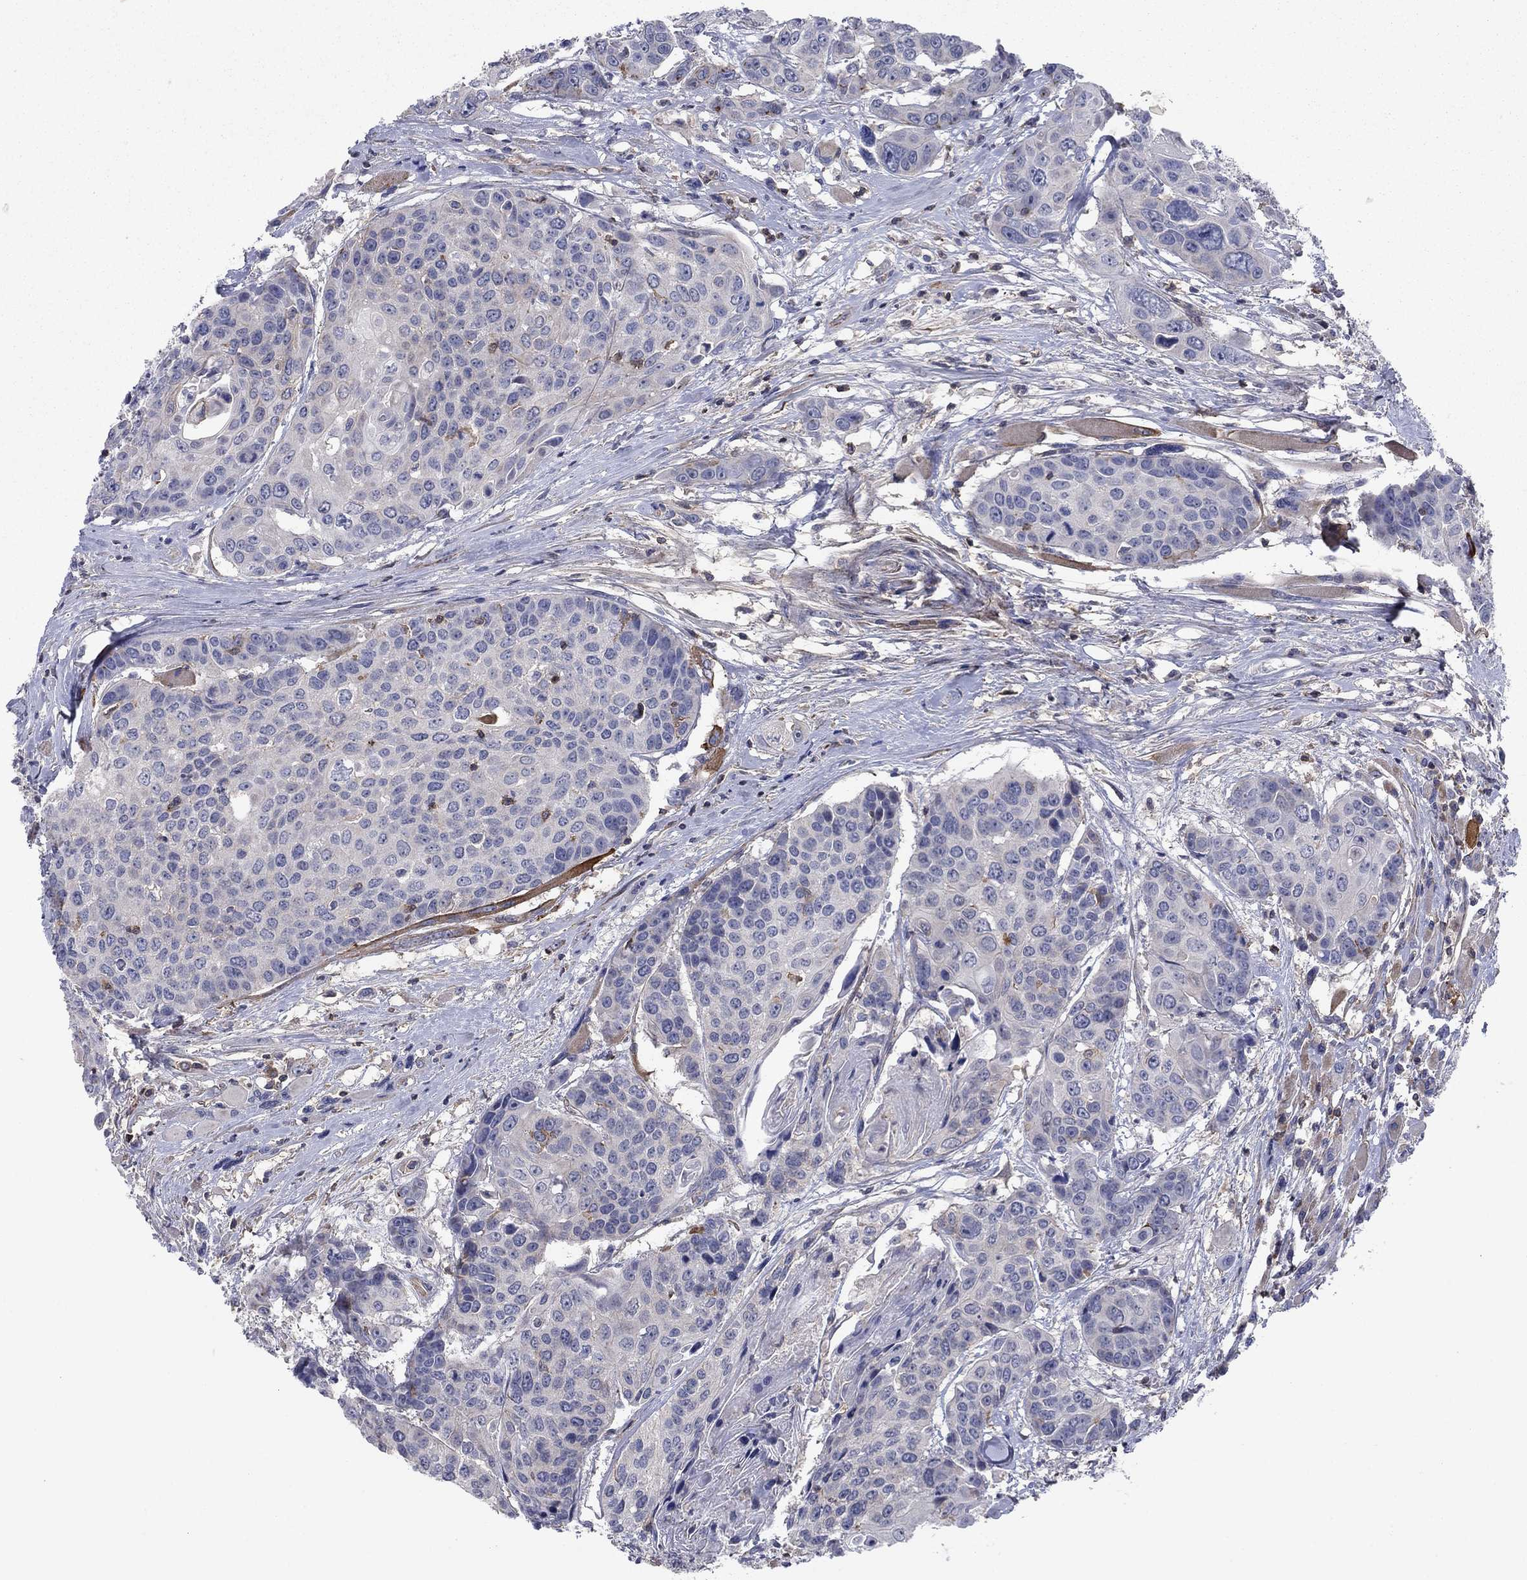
{"staining": {"intensity": "negative", "quantity": "none", "location": "none"}, "tissue": "head and neck cancer", "cell_type": "Tumor cells", "image_type": "cancer", "snomed": [{"axis": "morphology", "description": "Squamous cell carcinoma, NOS"}, {"axis": "topography", "description": "Oral tissue"}, {"axis": "topography", "description": "Head-Neck"}], "caption": "Tumor cells are negative for protein expression in human head and neck cancer (squamous cell carcinoma).", "gene": "PSD4", "patient": {"sex": "male", "age": 56}}